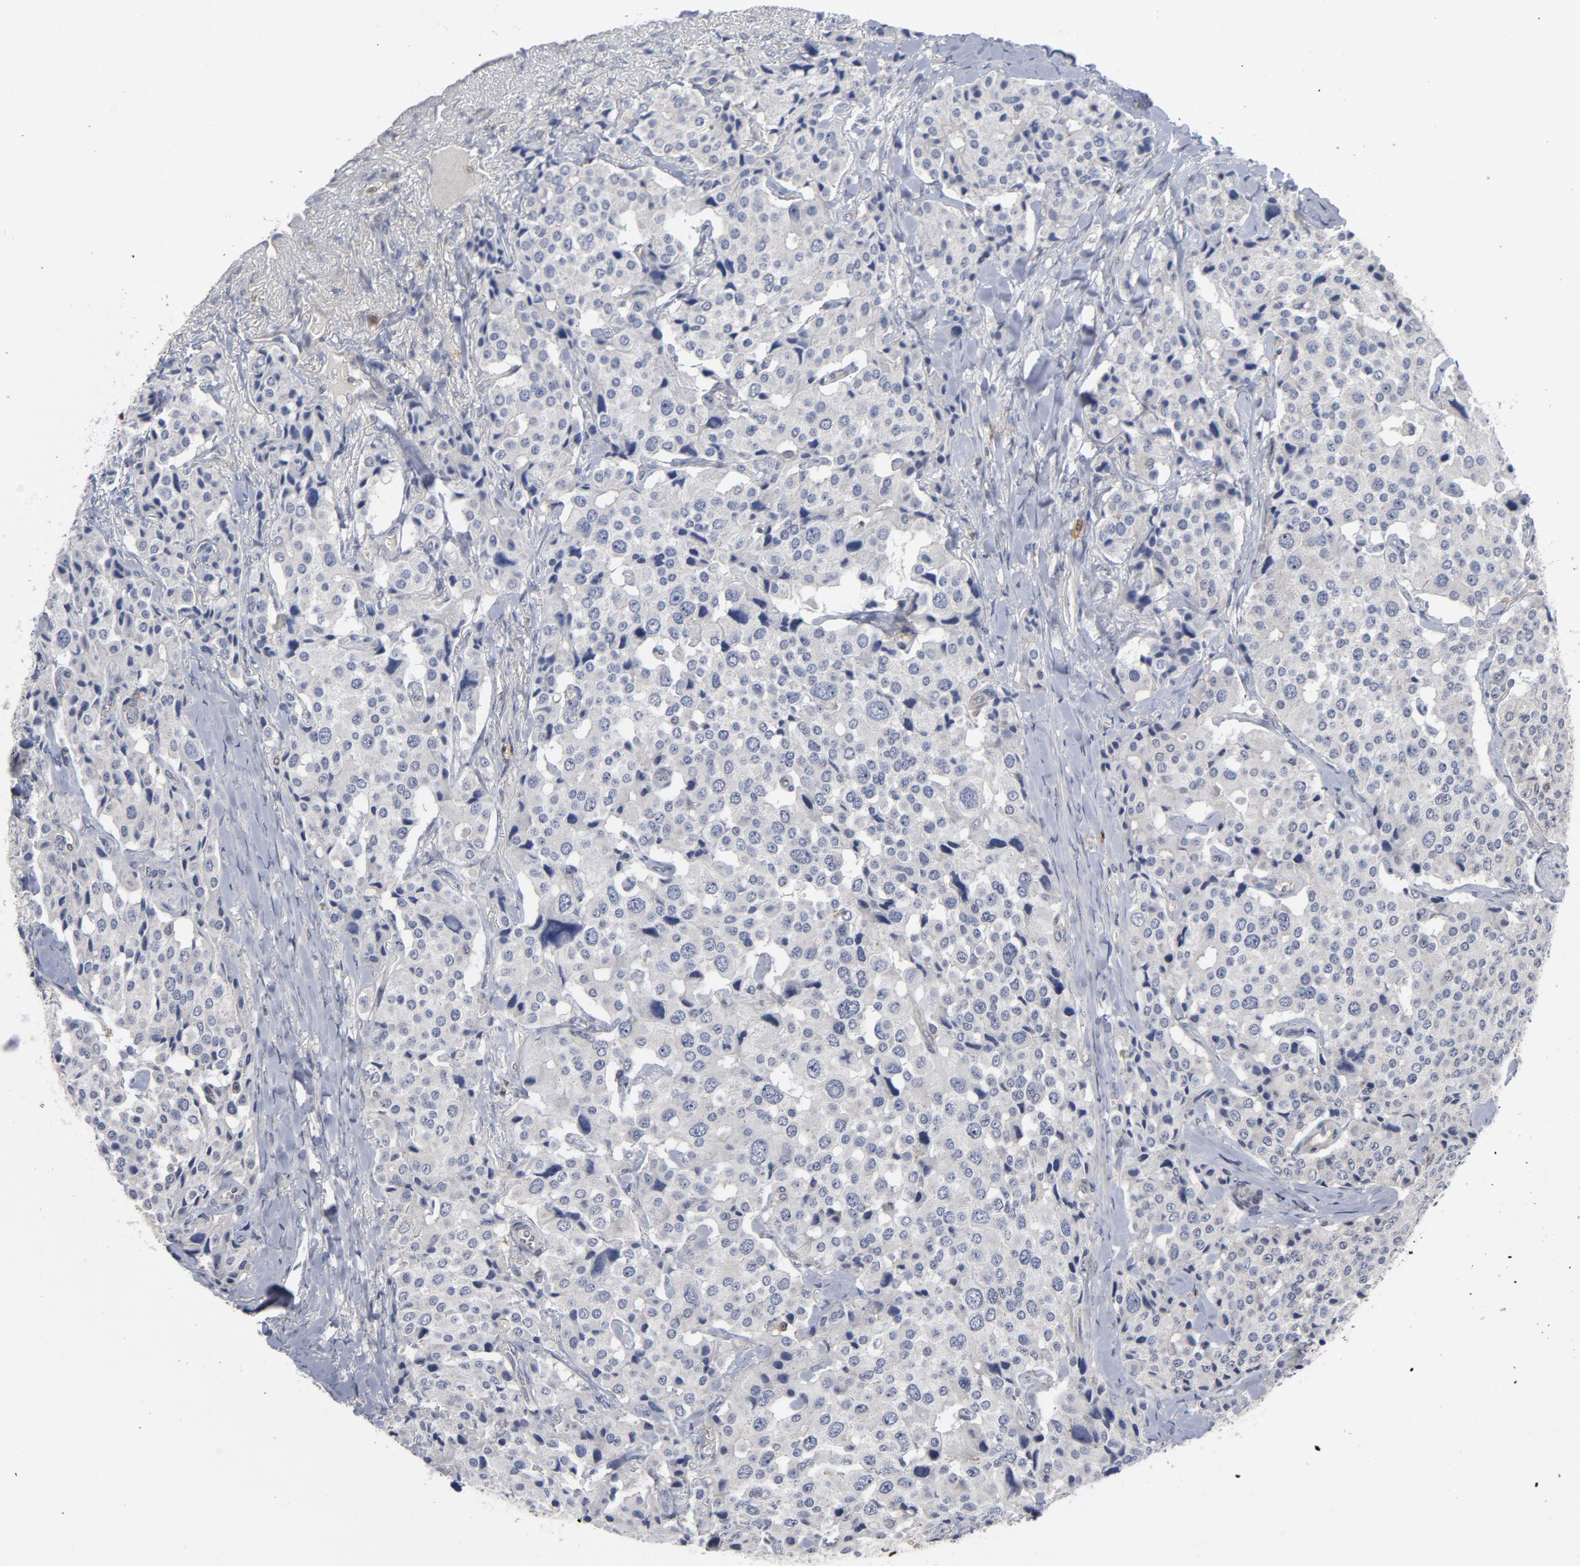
{"staining": {"intensity": "negative", "quantity": "none", "location": "none"}, "tissue": "carcinoid", "cell_type": "Tumor cells", "image_type": "cancer", "snomed": [{"axis": "morphology", "description": "Carcinoid, malignant, NOS"}, {"axis": "topography", "description": "Colon"}], "caption": "An immunohistochemistry (IHC) photomicrograph of malignant carcinoid is shown. There is no staining in tumor cells of malignant carcinoid.", "gene": "TRADD", "patient": {"sex": "female", "age": 61}}